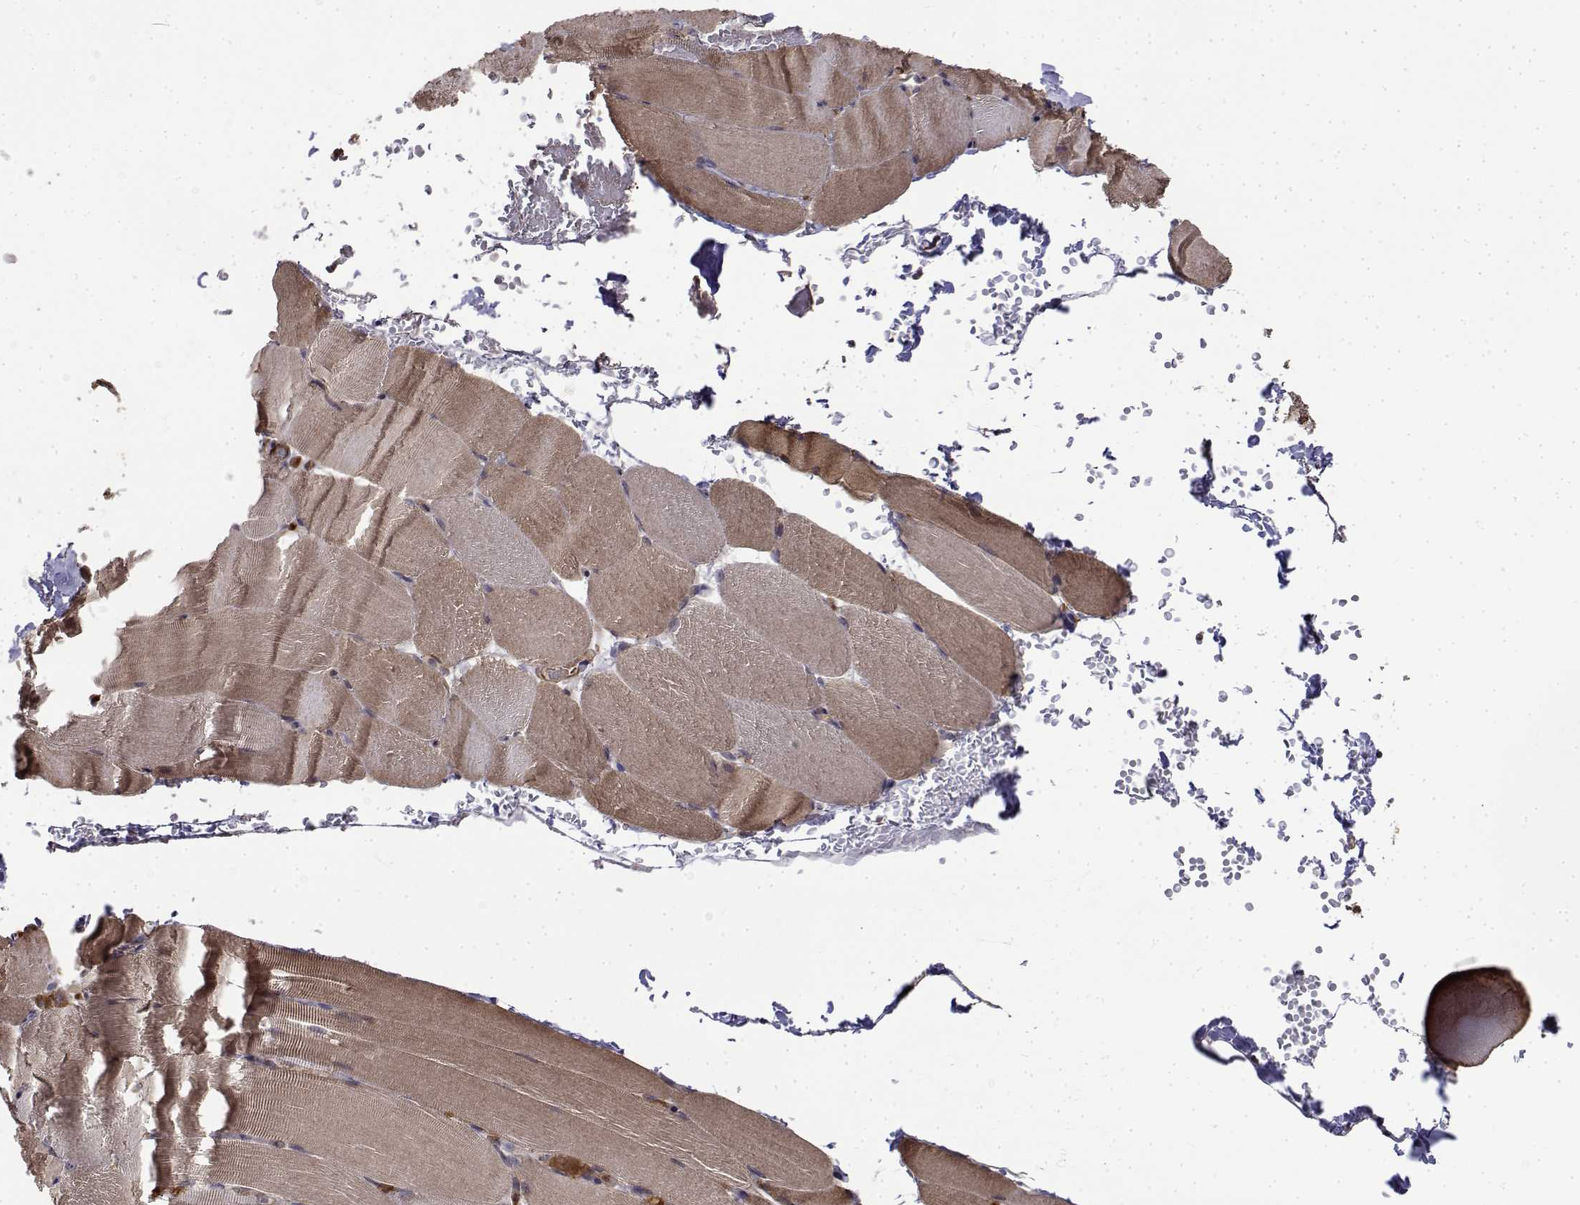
{"staining": {"intensity": "weak", "quantity": "25%-75%", "location": "cytoplasmic/membranous"}, "tissue": "skeletal muscle", "cell_type": "Myocytes", "image_type": "normal", "snomed": [{"axis": "morphology", "description": "Normal tissue, NOS"}, {"axis": "topography", "description": "Skeletal muscle"}], "caption": "Immunohistochemical staining of unremarkable human skeletal muscle reveals weak cytoplasmic/membranous protein positivity in approximately 25%-75% of myocytes.", "gene": "ITGA7", "patient": {"sex": "female", "age": 37}}